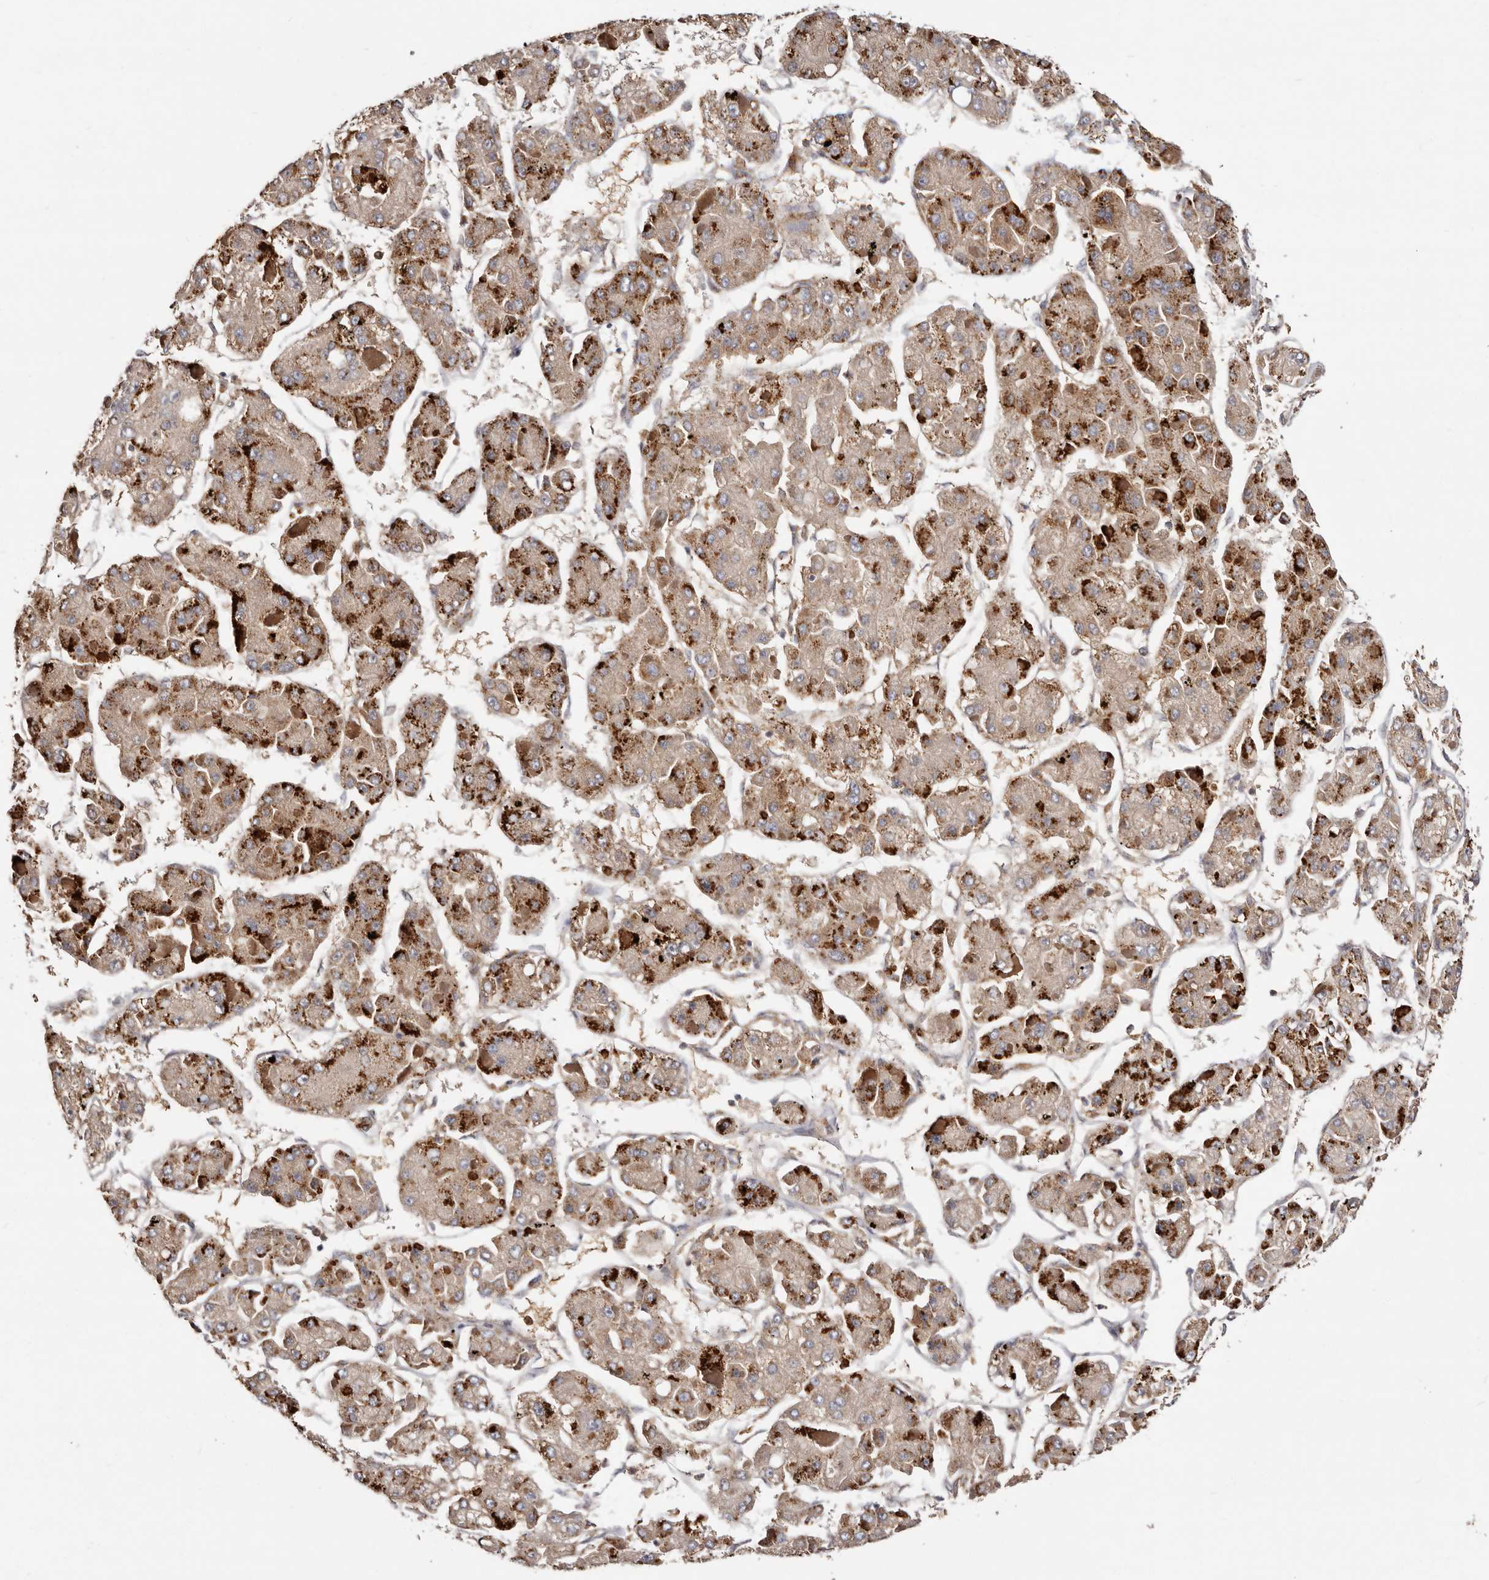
{"staining": {"intensity": "moderate", "quantity": ">75%", "location": "cytoplasmic/membranous"}, "tissue": "liver cancer", "cell_type": "Tumor cells", "image_type": "cancer", "snomed": [{"axis": "morphology", "description": "Carcinoma, Hepatocellular, NOS"}, {"axis": "topography", "description": "Liver"}], "caption": "Protein analysis of hepatocellular carcinoma (liver) tissue reveals moderate cytoplasmic/membranous positivity in about >75% of tumor cells.", "gene": "LRRC25", "patient": {"sex": "female", "age": 73}}